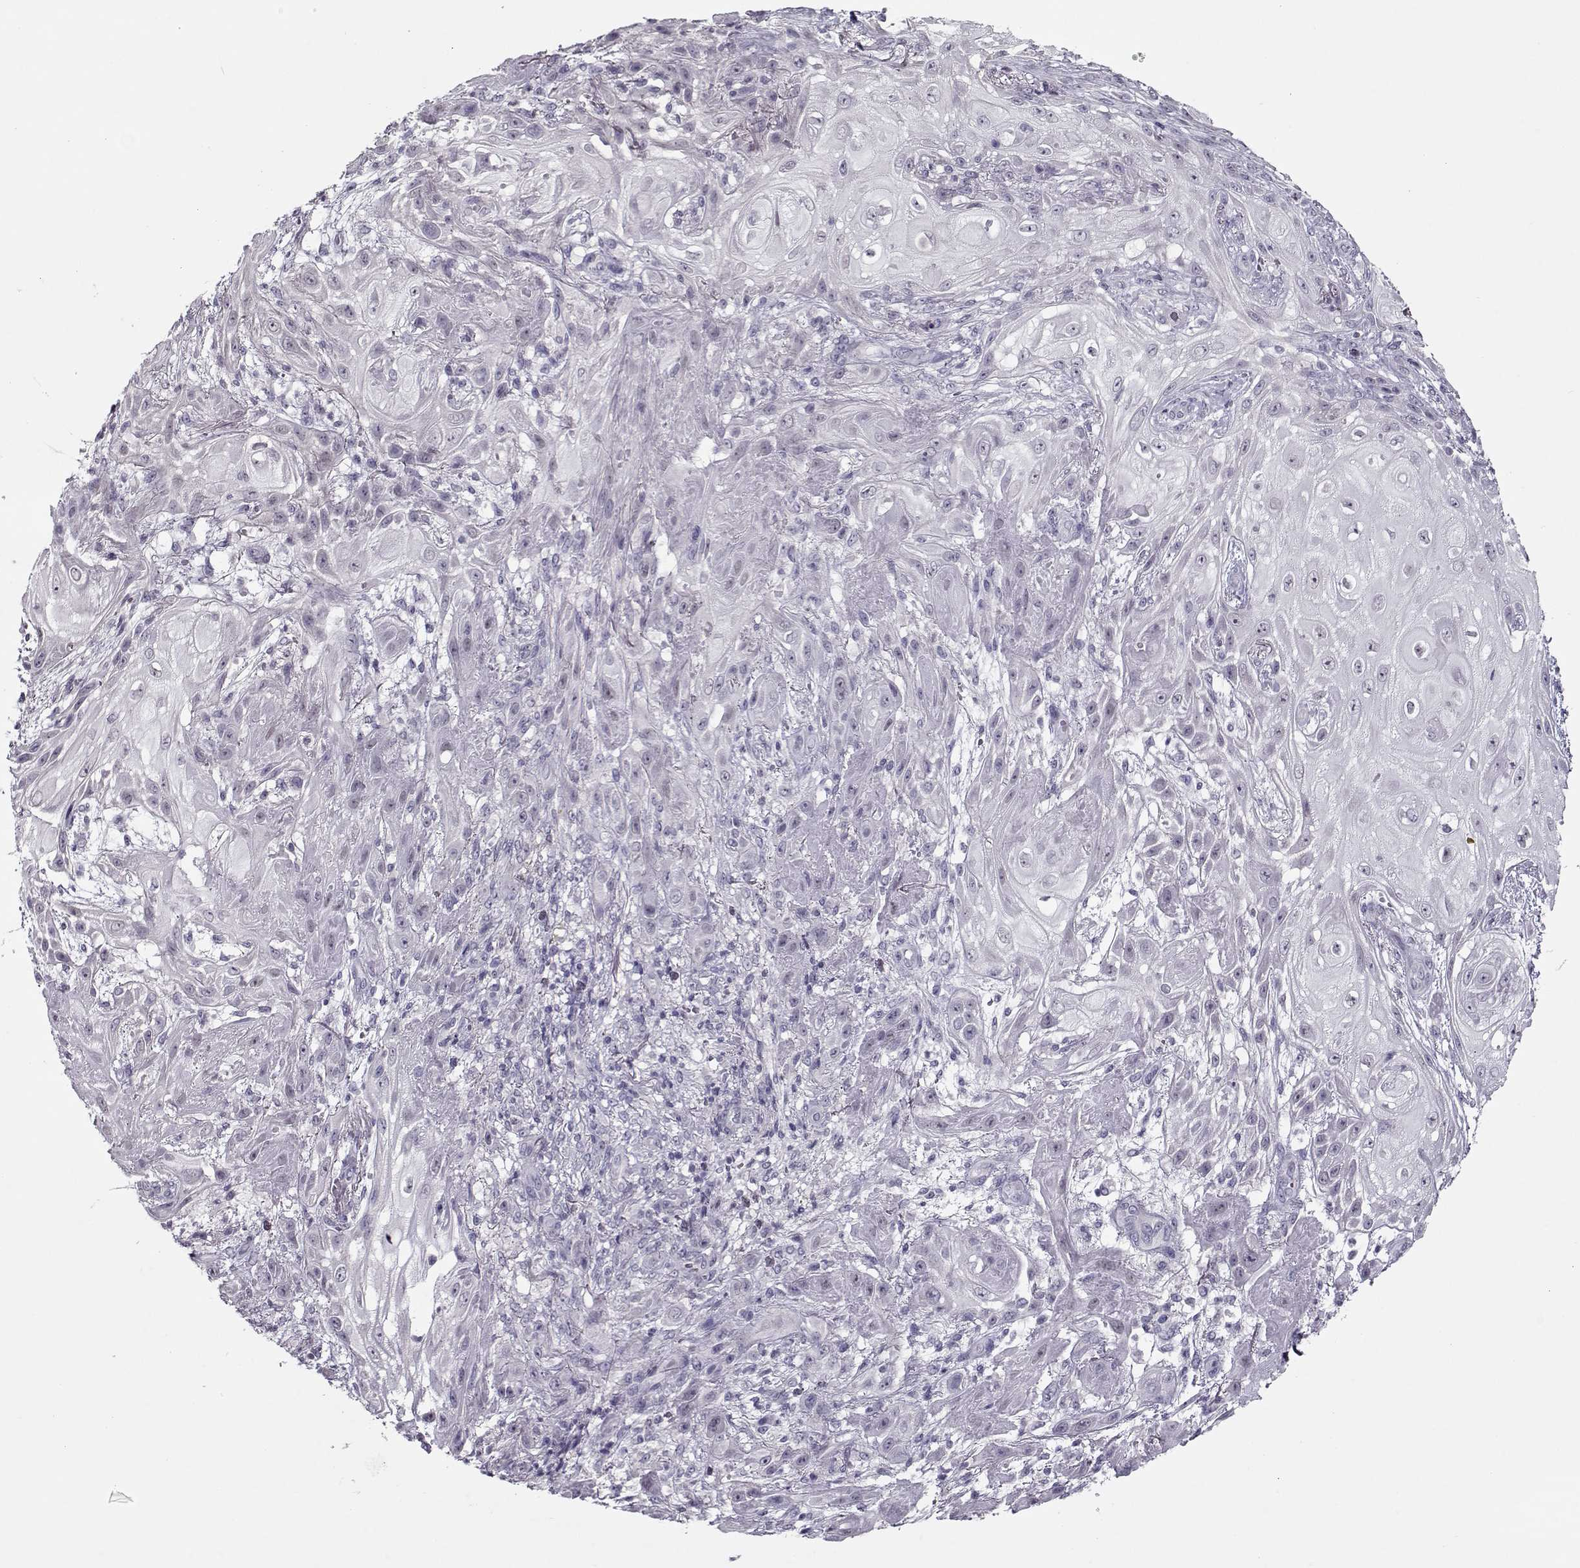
{"staining": {"intensity": "negative", "quantity": "none", "location": "none"}, "tissue": "skin cancer", "cell_type": "Tumor cells", "image_type": "cancer", "snomed": [{"axis": "morphology", "description": "Squamous cell carcinoma, NOS"}, {"axis": "topography", "description": "Skin"}], "caption": "Squamous cell carcinoma (skin) was stained to show a protein in brown. There is no significant positivity in tumor cells. (Stains: DAB (3,3'-diaminobenzidine) immunohistochemistry with hematoxylin counter stain, Microscopy: brightfield microscopy at high magnification).", "gene": "CIBAR1", "patient": {"sex": "male", "age": 62}}